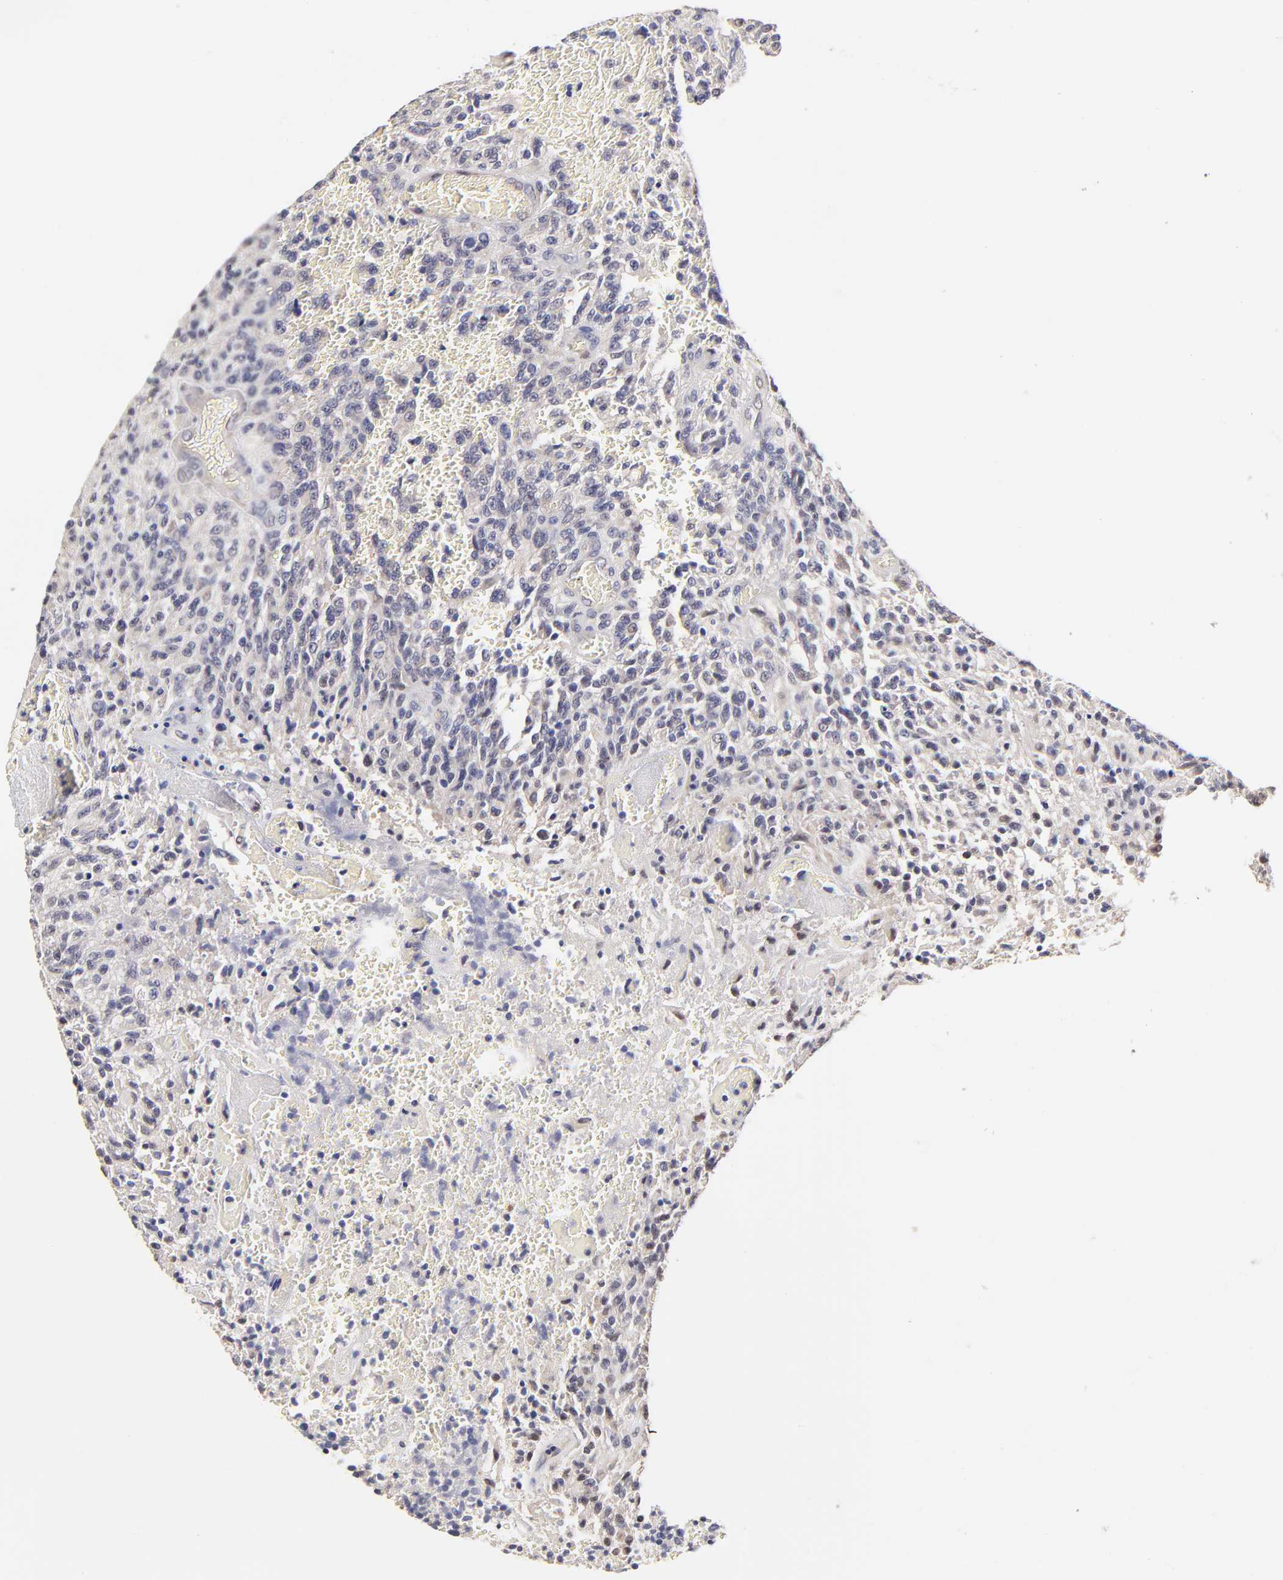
{"staining": {"intensity": "moderate", "quantity": ">75%", "location": "cytoplasmic/membranous"}, "tissue": "glioma", "cell_type": "Tumor cells", "image_type": "cancer", "snomed": [{"axis": "morphology", "description": "Normal tissue, NOS"}, {"axis": "morphology", "description": "Glioma, malignant, High grade"}, {"axis": "topography", "description": "Cerebral cortex"}], "caption": "The immunohistochemical stain labels moderate cytoplasmic/membranous positivity in tumor cells of malignant high-grade glioma tissue.", "gene": "ZNF10", "patient": {"sex": "male", "age": 56}}